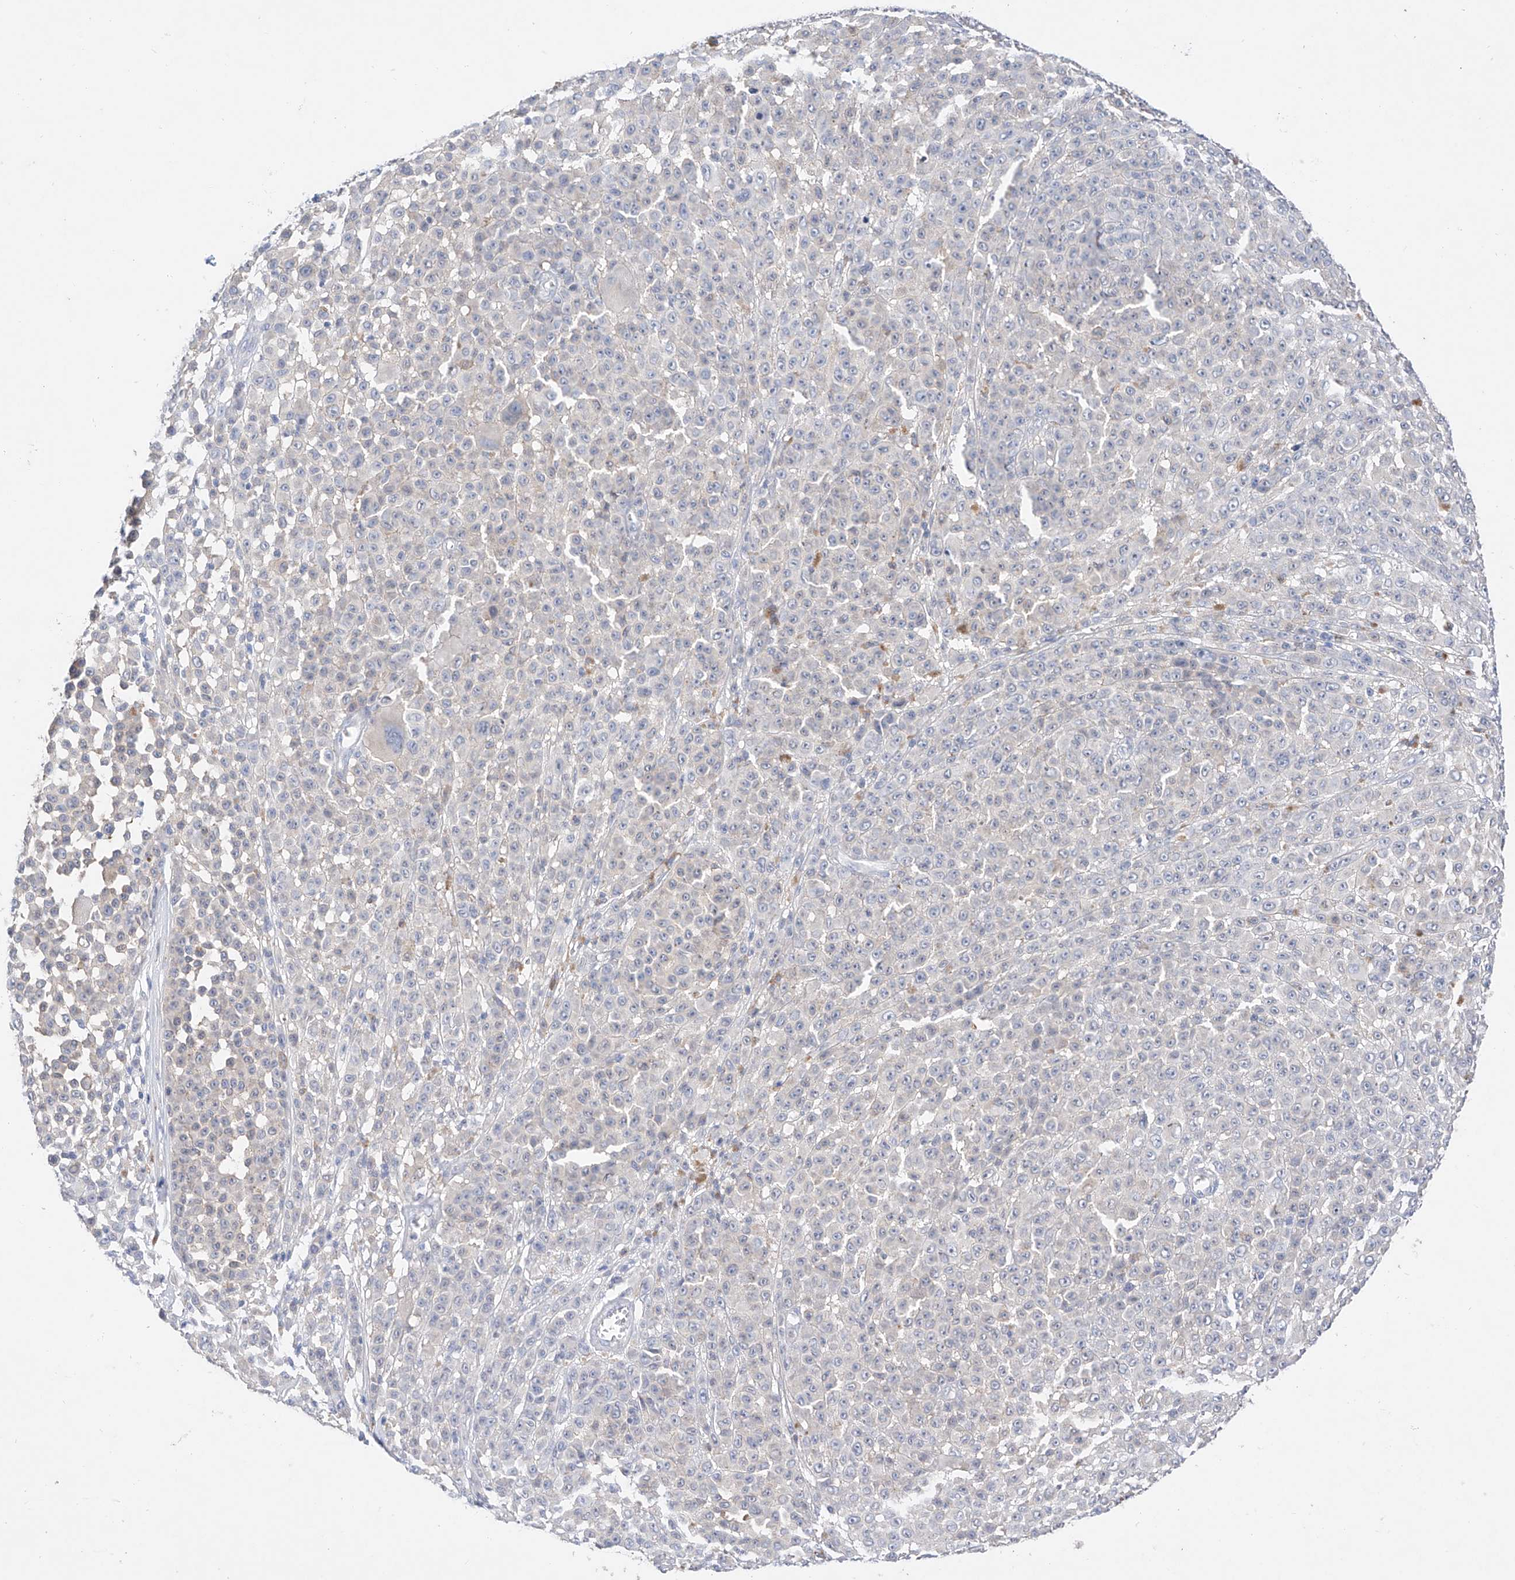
{"staining": {"intensity": "negative", "quantity": "none", "location": "none"}, "tissue": "melanoma", "cell_type": "Tumor cells", "image_type": "cancer", "snomed": [{"axis": "morphology", "description": "Malignant melanoma, NOS"}, {"axis": "topography", "description": "Skin"}], "caption": "The immunohistochemistry micrograph has no significant expression in tumor cells of malignant melanoma tissue. (Brightfield microscopy of DAB immunohistochemistry (IHC) at high magnification).", "gene": "FUCA2", "patient": {"sex": "female", "age": 94}}